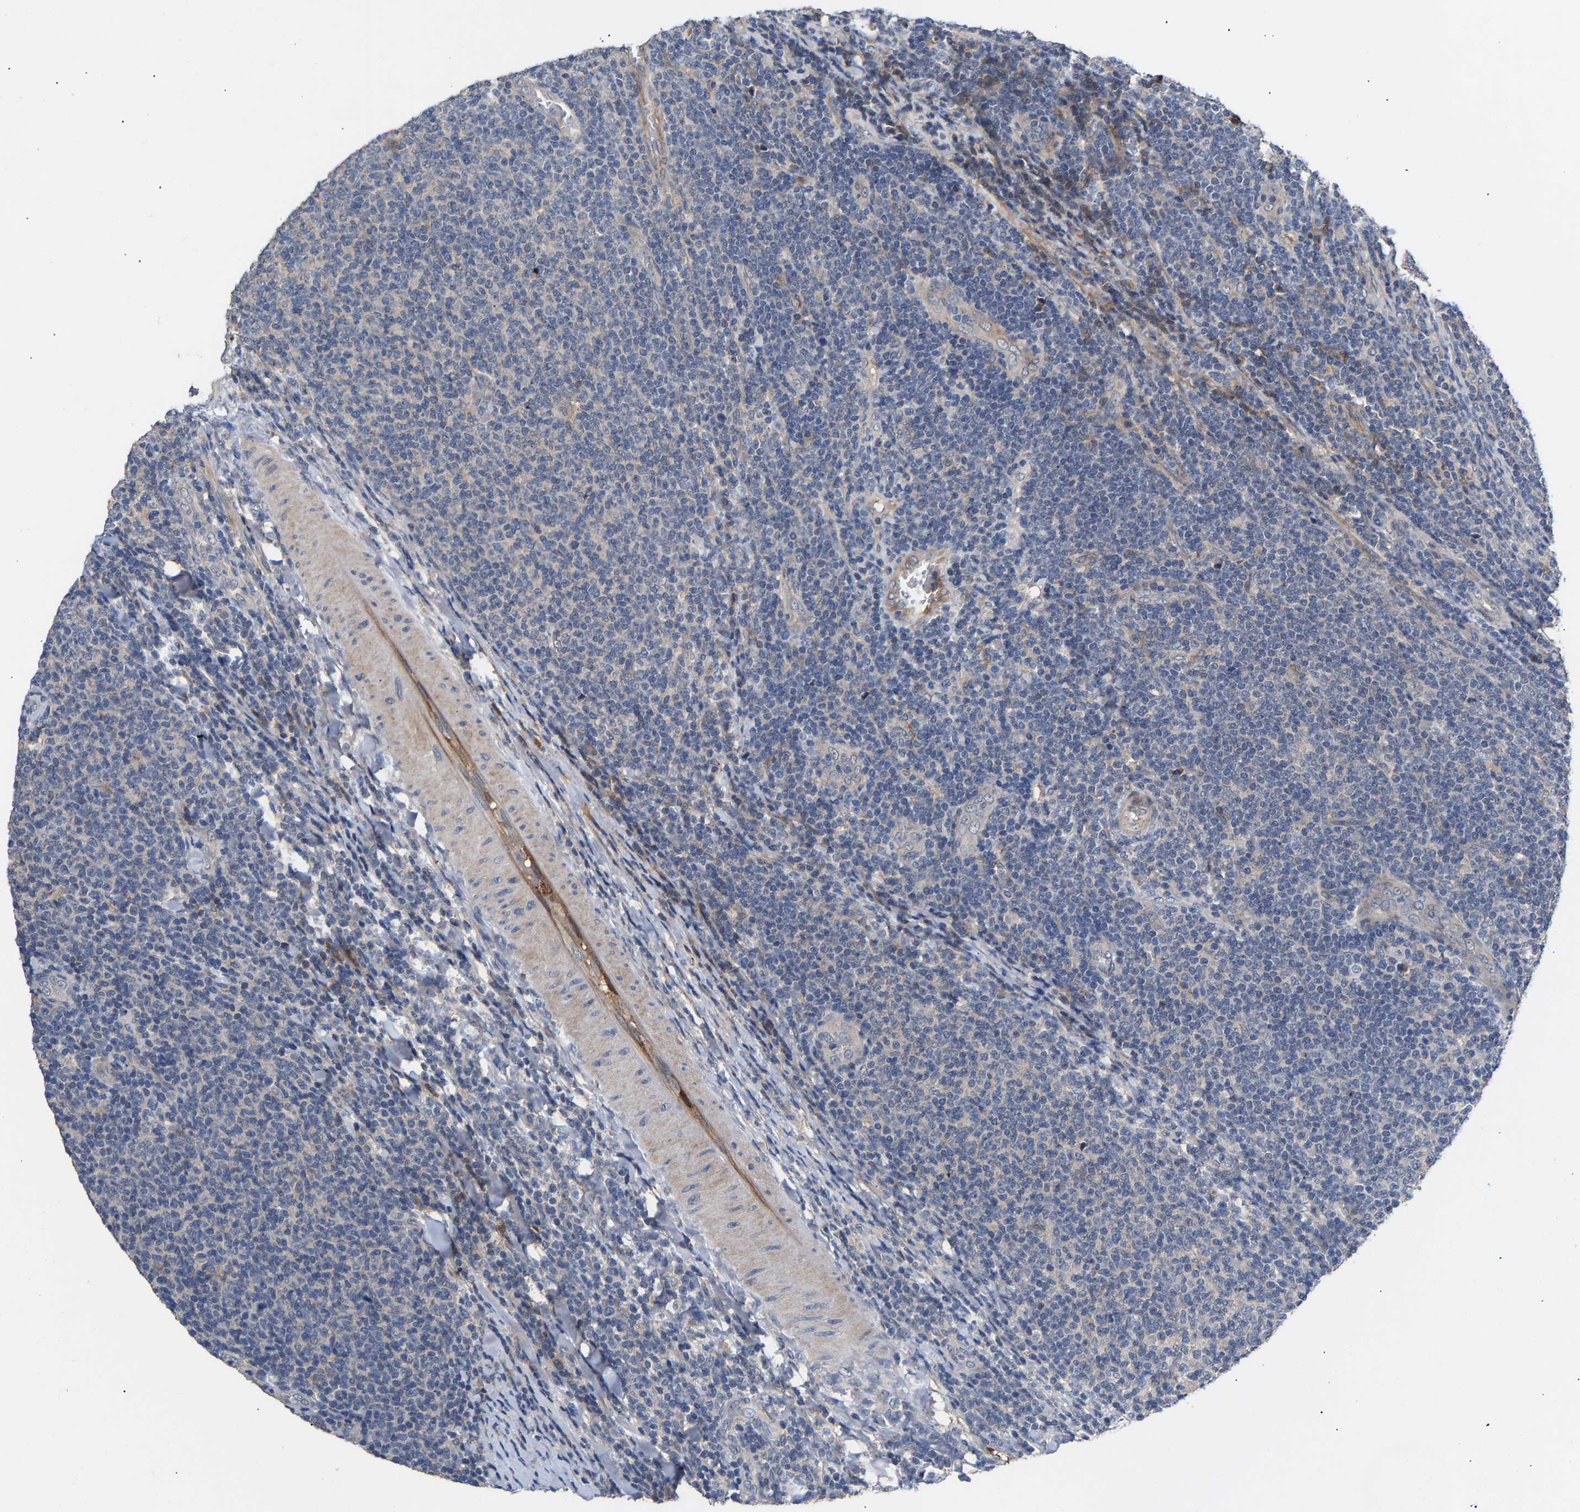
{"staining": {"intensity": "negative", "quantity": "none", "location": "none"}, "tissue": "lymphoma", "cell_type": "Tumor cells", "image_type": "cancer", "snomed": [{"axis": "morphology", "description": "Malignant lymphoma, non-Hodgkin's type, Low grade"}, {"axis": "topography", "description": "Lymph node"}], "caption": "This micrograph is of malignant lymphoma, non-Hodgkin's type (low-grade) stained with IHC to label a protein in brown with the nuclei are counter-stained blue. There is no staining in tumor cells. (DAB IHC, high magnification).", "gene": "KASH5", "patient": {"sex": "male", "age": 66}}